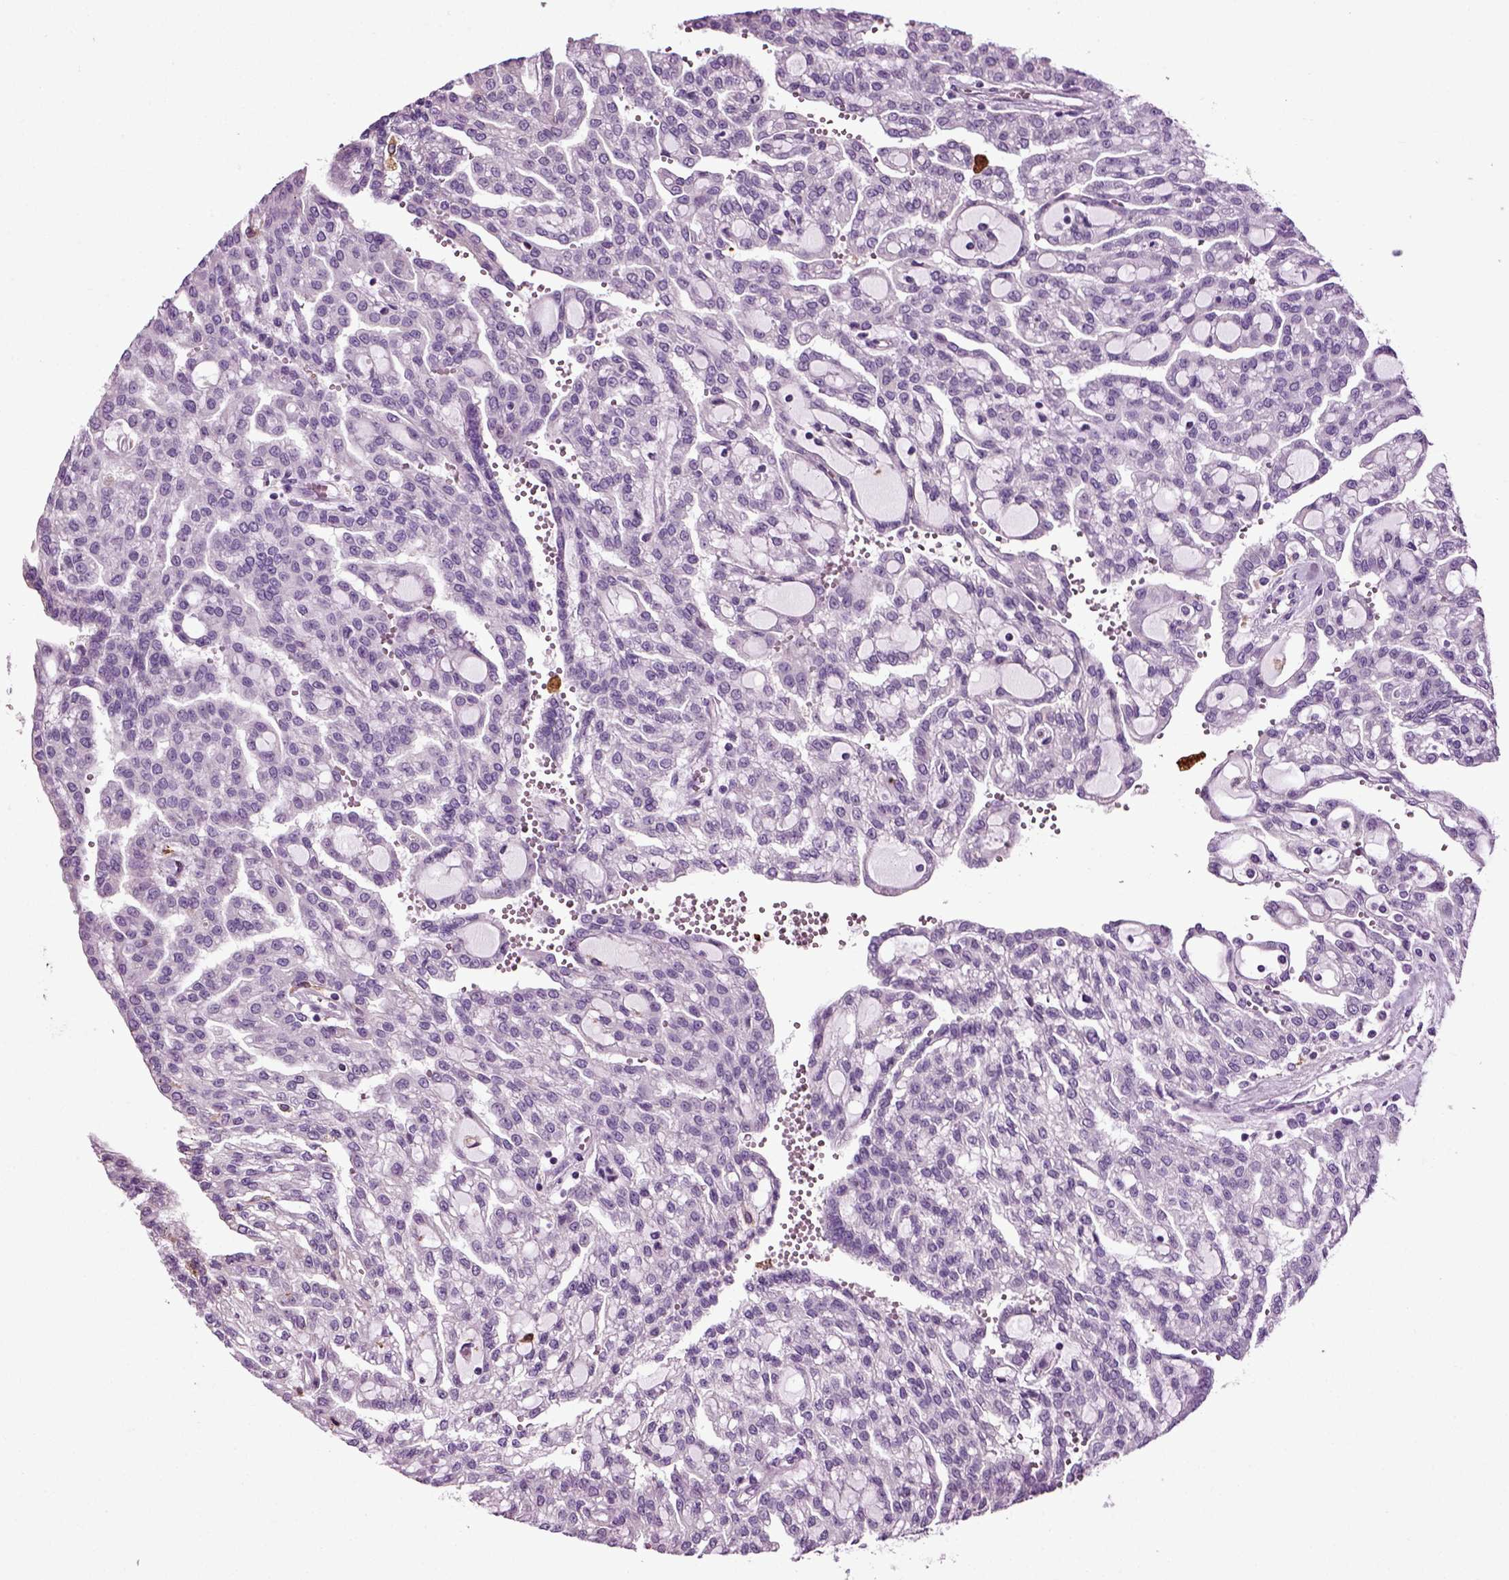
{"staining": {"intensity": "negative", "quantity": "none", "location": "none"}, "tissue": "renal cancer", "cell_type": "Tumor cells", "image_type": "cancer", "snomed": [{"axis": "morphology", "description": "Adenocarcinoma, NOS"}, {"axis": "topography", "description": "Kidney"}], "caption": "High power microscopy image of an immunohistochemistry photomicrograph of adenocarcinoma (renal), revealing no significant positivity in tumor cells.", "gene": "DNAH10", "patient": {"sex": "male", "age": 63}}